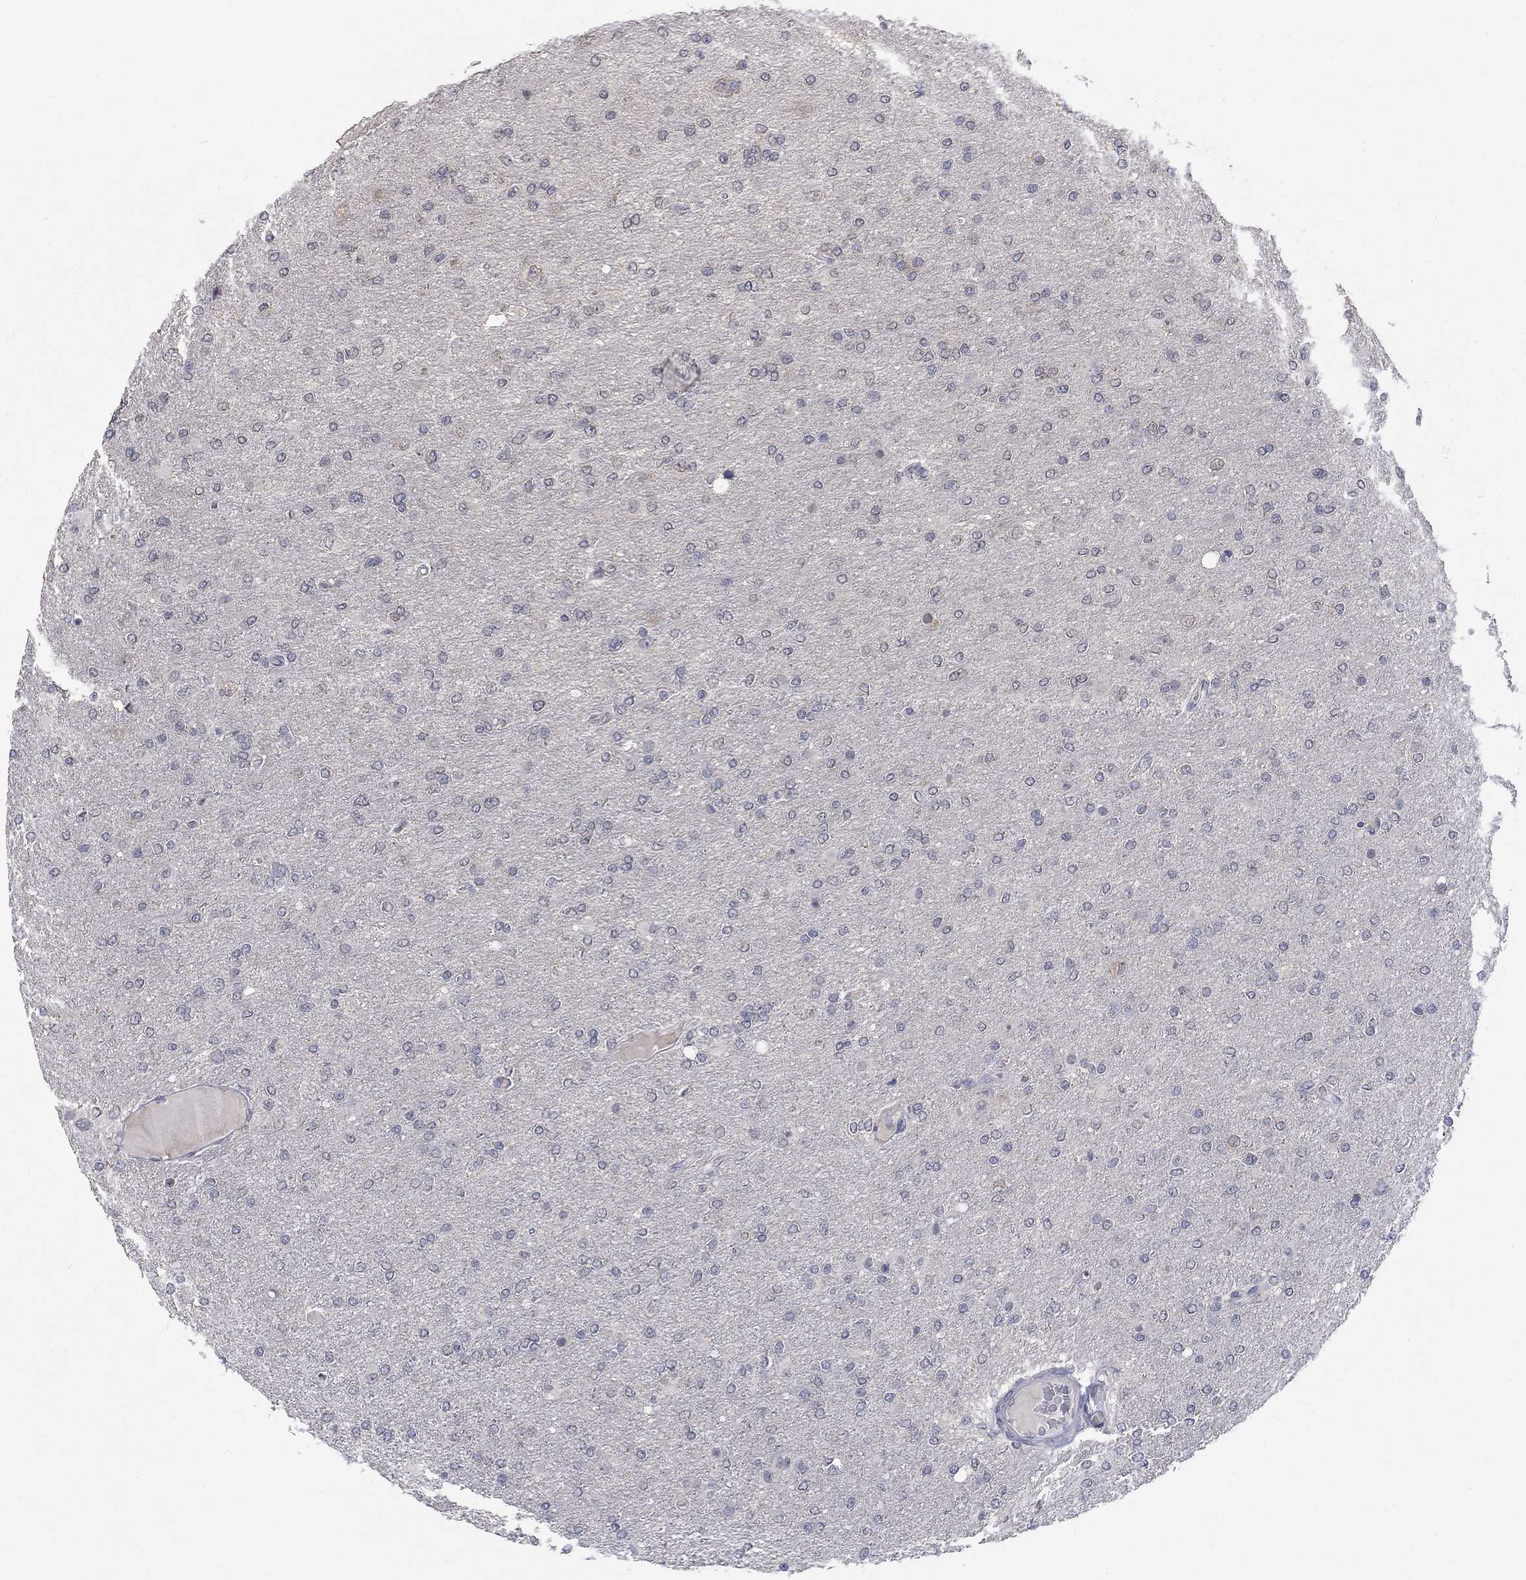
{"staining": {"intensity": "negative", "quantity": "none", "location": "none"}, "tissue": "glioma", "cell_type": "Tumor cells", "image_type": "cancer", "snomed": [{"axis": "morphology", "description": "Glioma, malignant, High grade"}, {"axis": "topography", "description": "Cerebral cortex"}], "caption": "High magnification brightfield microscopy of glioma stained with DAB (3,3'-diaminobenzidine) (brown) and counterstained with hematoxylin (blue): tumor cells show no significant staining.", "gene": "SPATA33", "patient": {"sex": "male", "age": 70}}